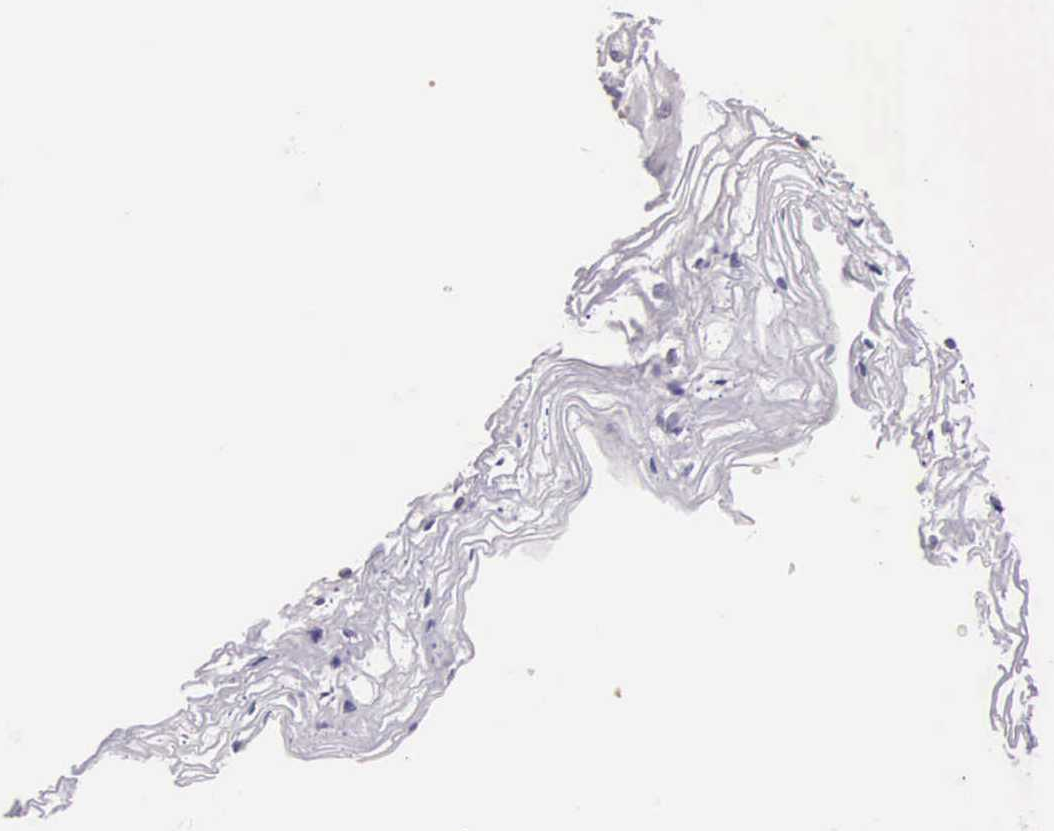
{"staining": {"intensity": "weak", "quantity": "<25%", "location": "cytoplasmic/membranous"}, "tissue": "vagina", "cell_type": "Squamous epithelial cells", "image_type": "normal", "snomed": [{"axis": "morphology", "description": "Normal tissue, NOS"}, {"axis": "topography", "description": "Vagina"}], "caption": "Immunohistochemistry (IHC) histopathology image of unremarkable vagina stained for a protein (brown), which shows no positivity in squamous epithelial cells.", "gene": "OSBPL3", "patient": {"sex": "female", "age": 68}}